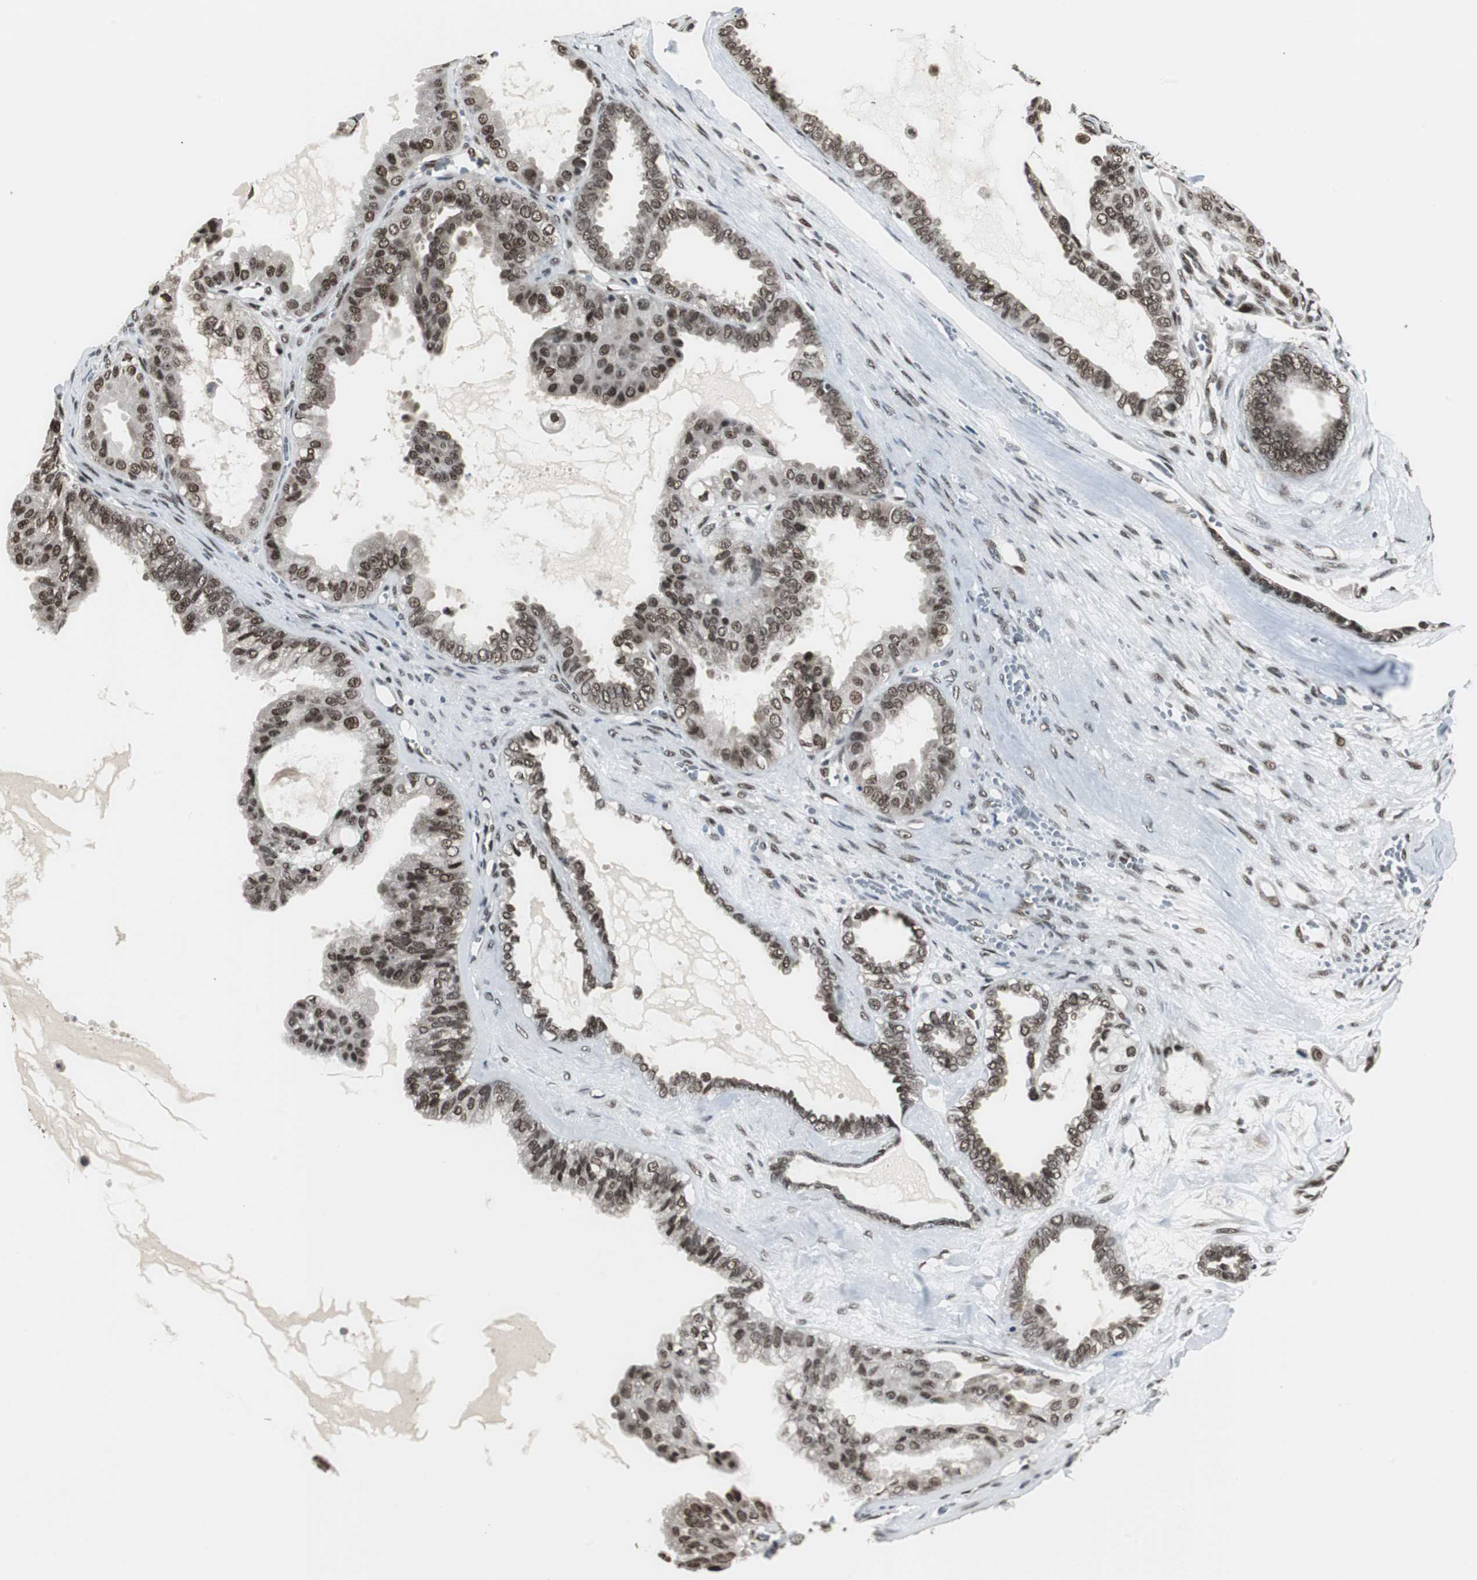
{"staining": {"intensity": "strong", "quantity": ">75%", "location": "nuclear"}, "tissue": "ovarian cancer", "cell_type": "Tumor cells", "image_type": "cancer", "snomed": [{"axis": "morphology", "description": "Carcinoma, NOS"}, {"axis": "morphology", "description": "Carcinoma, endometroid"}, {"axis": "topography", "description": "Ovary"}], "caption": "Brown immunohistochemical staining in human ovarian carcinoma exhibits strong nuclear expression in about >75% of tumor cells.", "gene": "CDK9", "patient": {"sex": "female", "age": 50}}